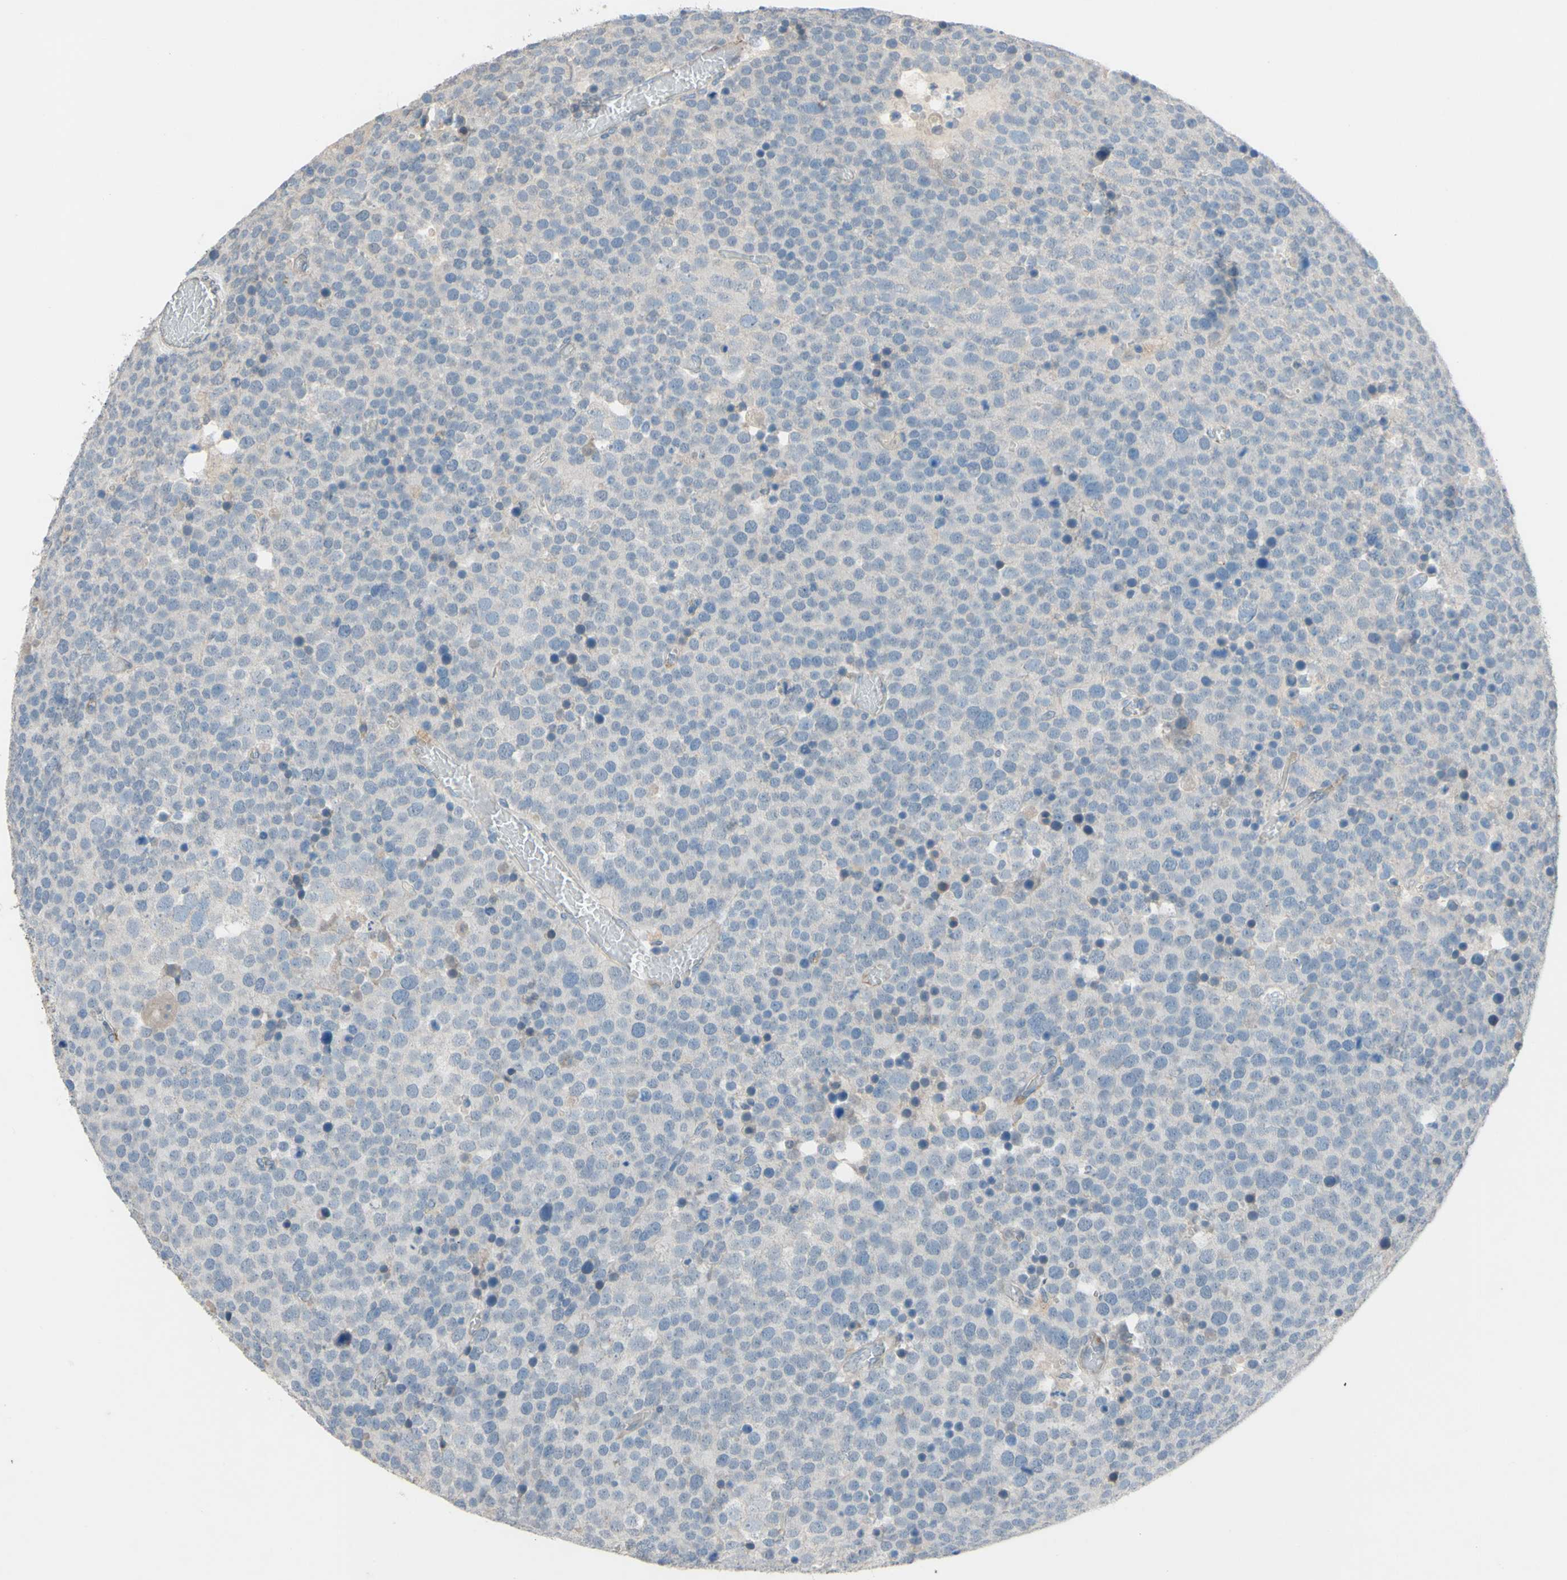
{"staining": {"intensity": "negative", "quantity": "none", "location": "none"}, "tissue": "testis cancer", "cell_type": "Tumor cells", "image_type": "cancer", "snomed": [{"axis": "morphology", "description": "Seminoma, NOS"}, {"axis": "topography", "description": "Testis"}], "caption": "IHC photomicrograph of neoplastic tissue: human testis seminoma stained with DAB reveals no significant protein expression in tumor cells.", "gene": "CDCP1", "patient": {"sex": "male", "age": 71}}